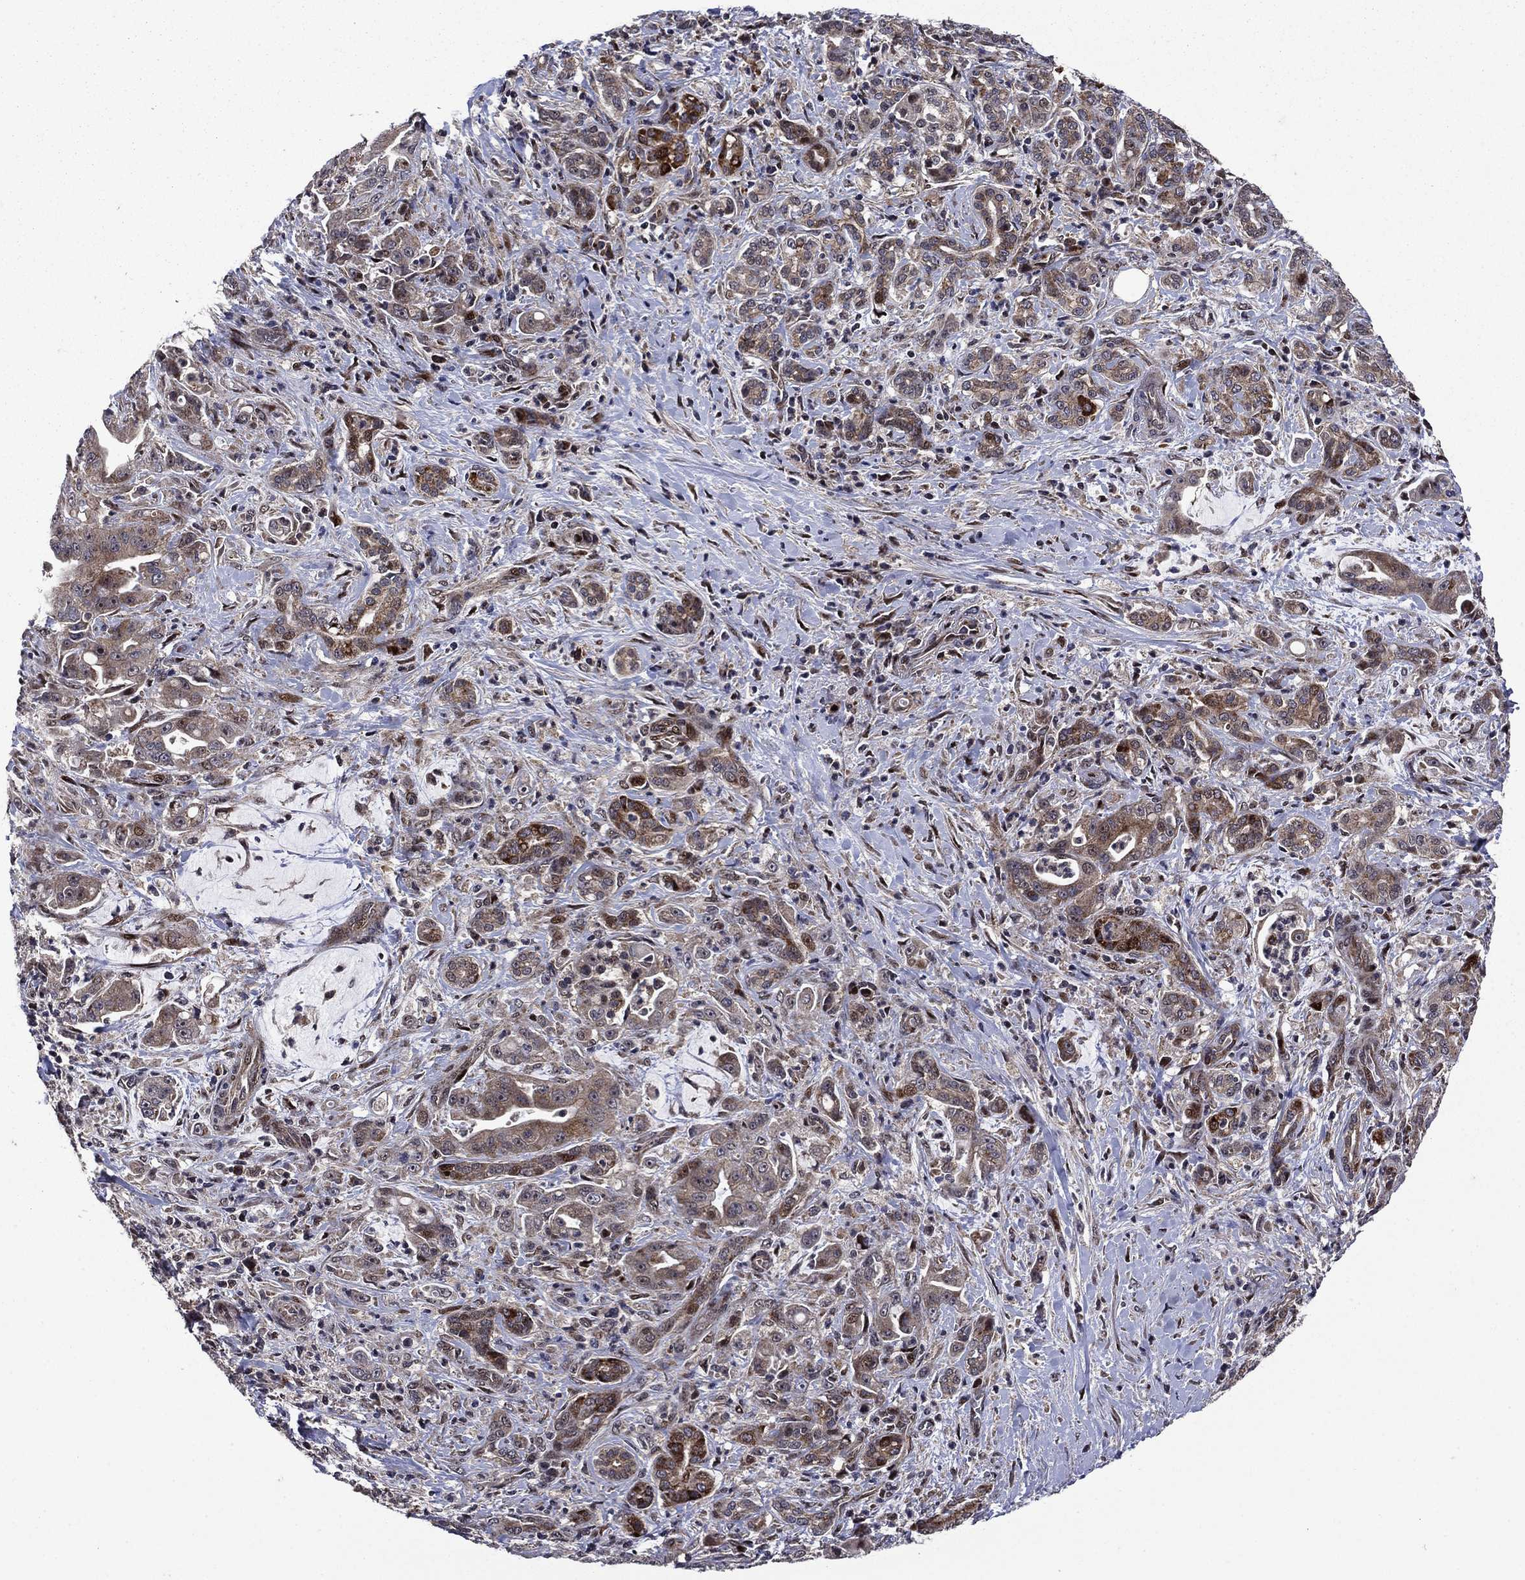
{"staining": {"intensity": "strong", "quantity": "<25%", "location": "cytoplasmic/membranous"}, "tissue": "pancreatic cancer", "cell_type": "Tumor cells", "image_type": "cancer", "snomed": [{"axis": "morphology", "description": "Normal tissue, NOS"}, {"axis": "morphology", "description": "Inflammation, NOS"}, {"axis": "morphology", "description": "Adenocarcinoma, NOS"}, {"axis": "topography", "description": "Pancreas"}], "caption": "Human adenocarcinoma (pancreatic) stained with a protein marker reveals strong staining in tumor cells.", "gene": "AGTPBP1", "patient": {"sex": "male", "age": 57}}